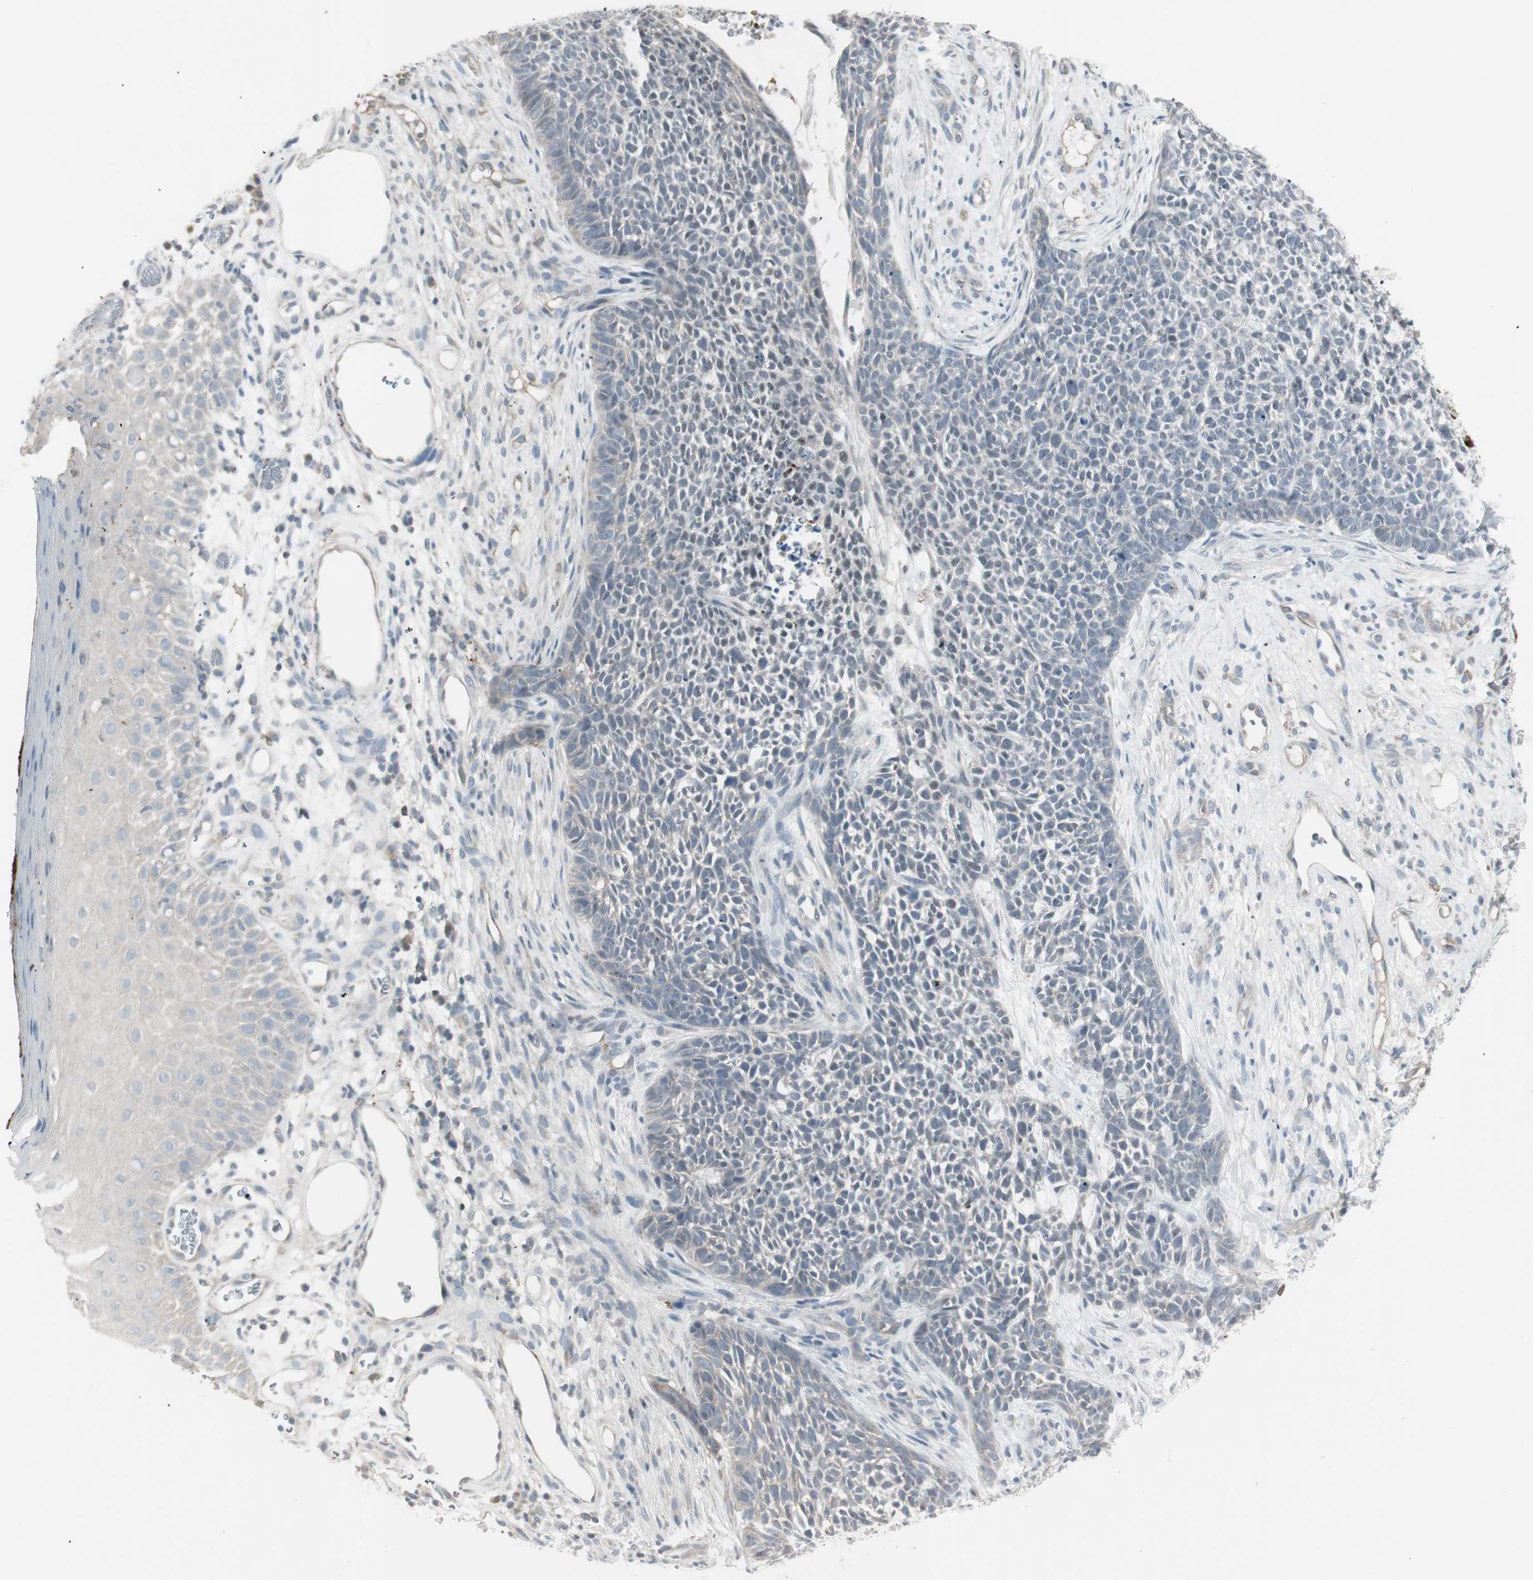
{"staining": {"intensity": "negative", "quantity": "none", "location": "none"}, "tissue": "skin cancer", "cell_type": "Tumor cells", "image_type": "cancer", "snomed": [{"axis": "morphology", "description": "Basal cell carcinoma"}, {"axis": "topography", "description": "Skin"}], "caption": "Tumor cells show no significant positivity in basal cell carcinoma (skin). (DAB (3,3'-diaminobenzidine) immunohistochemistry, high magnification).", "gene": "MAP4K4", "patient": {"sex": "female", "age": 84}}